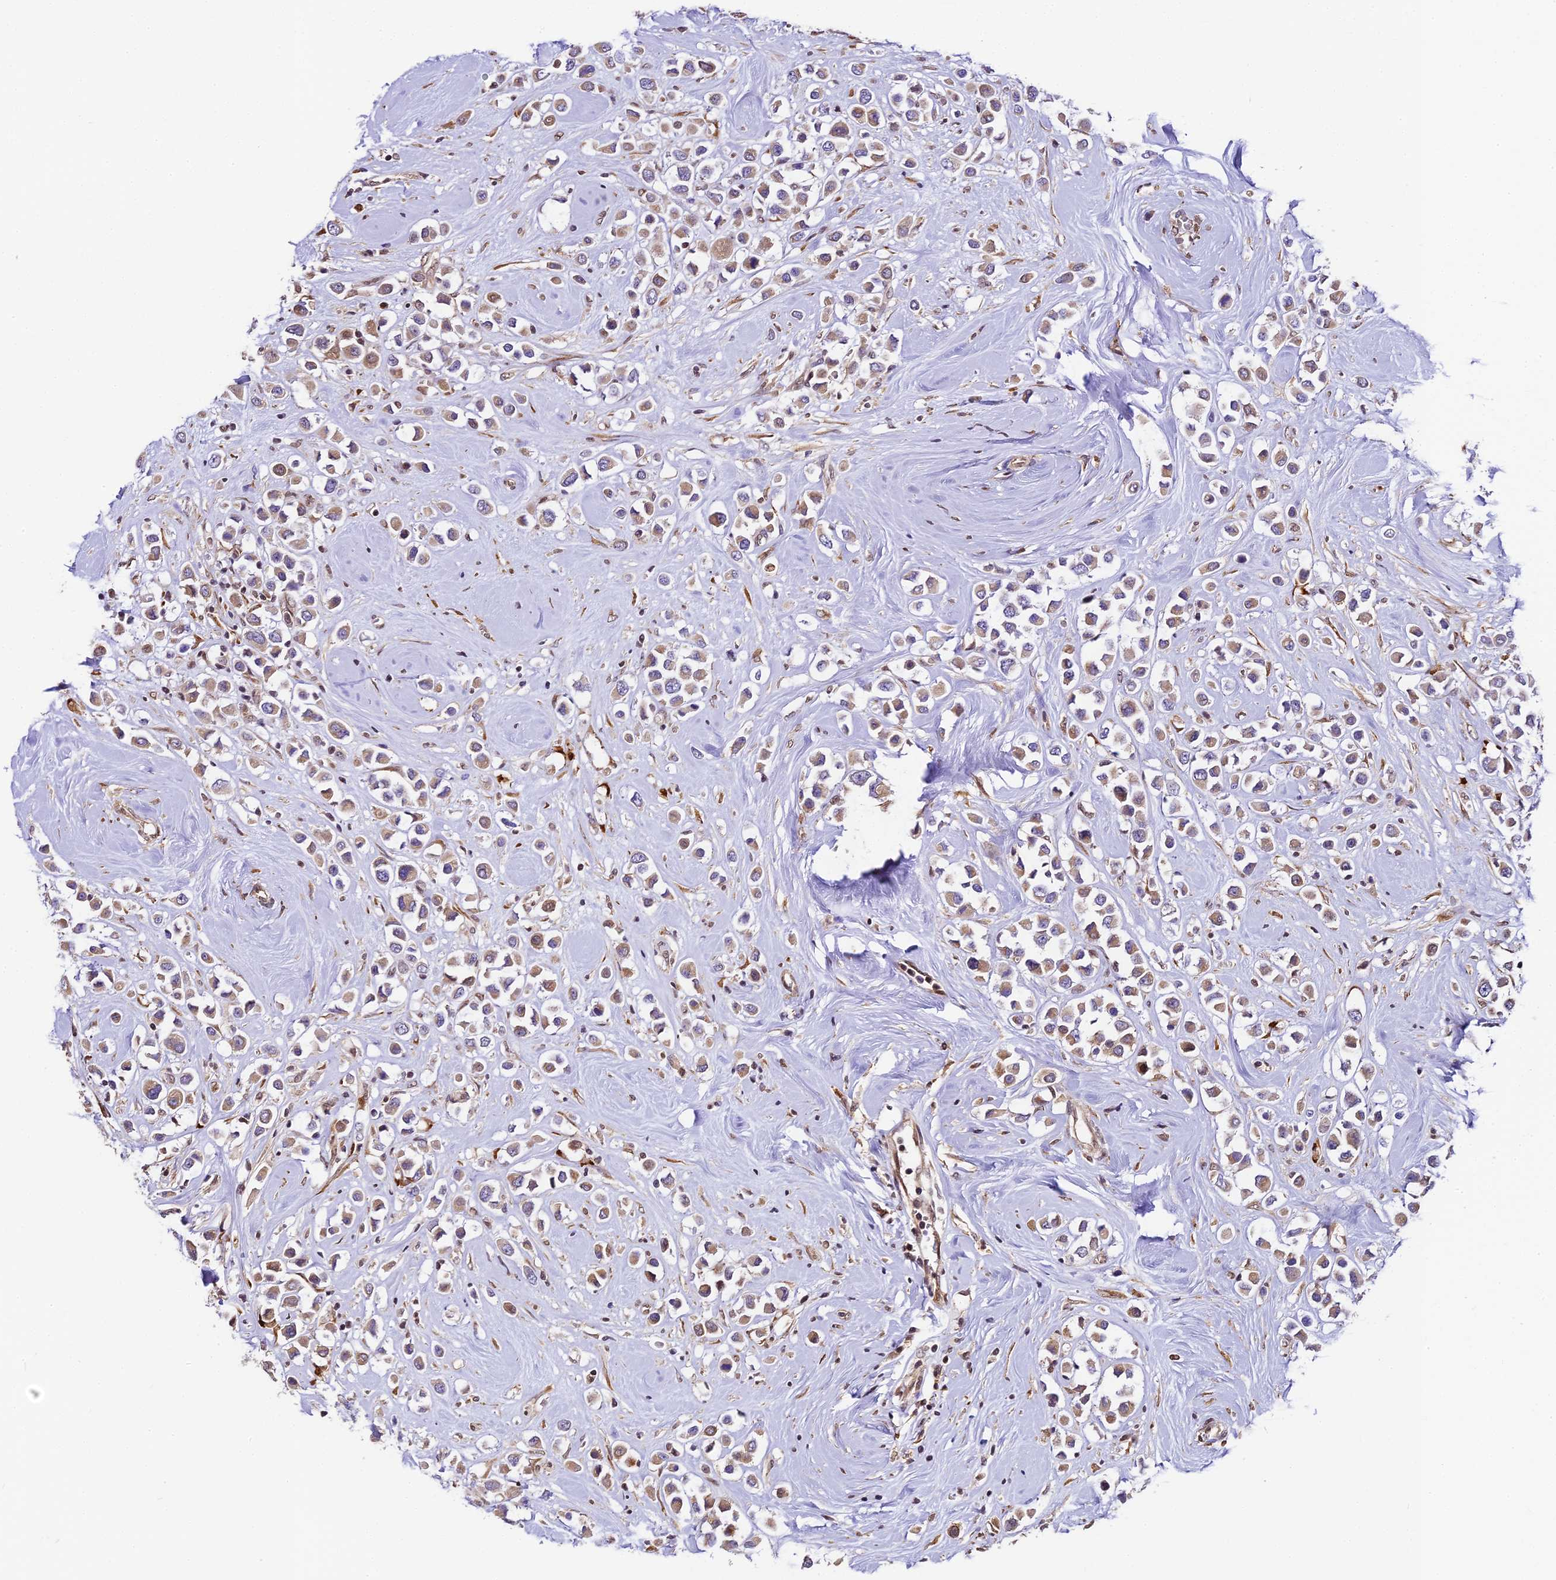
{"staining": {"intensity": "moderate", "quantity": "25%-75%", "location": "cytoplasmic/membranous"}, "tissue": "breast cancer", "cell_type": "Tumor cells", "image_type": "cancer", "snomed": [{"axis": "morphology", "description": "Duct carcinoma"}, {"axis": "topography", "description": "Breast"}], "caption": "Human breast cancer (invasive ductal carcinoma) stained with a protein marker exhibits moderate staining in tumor cells.", "gene": "TRIM22", "patient": {"sex": "female", "age": 61}}